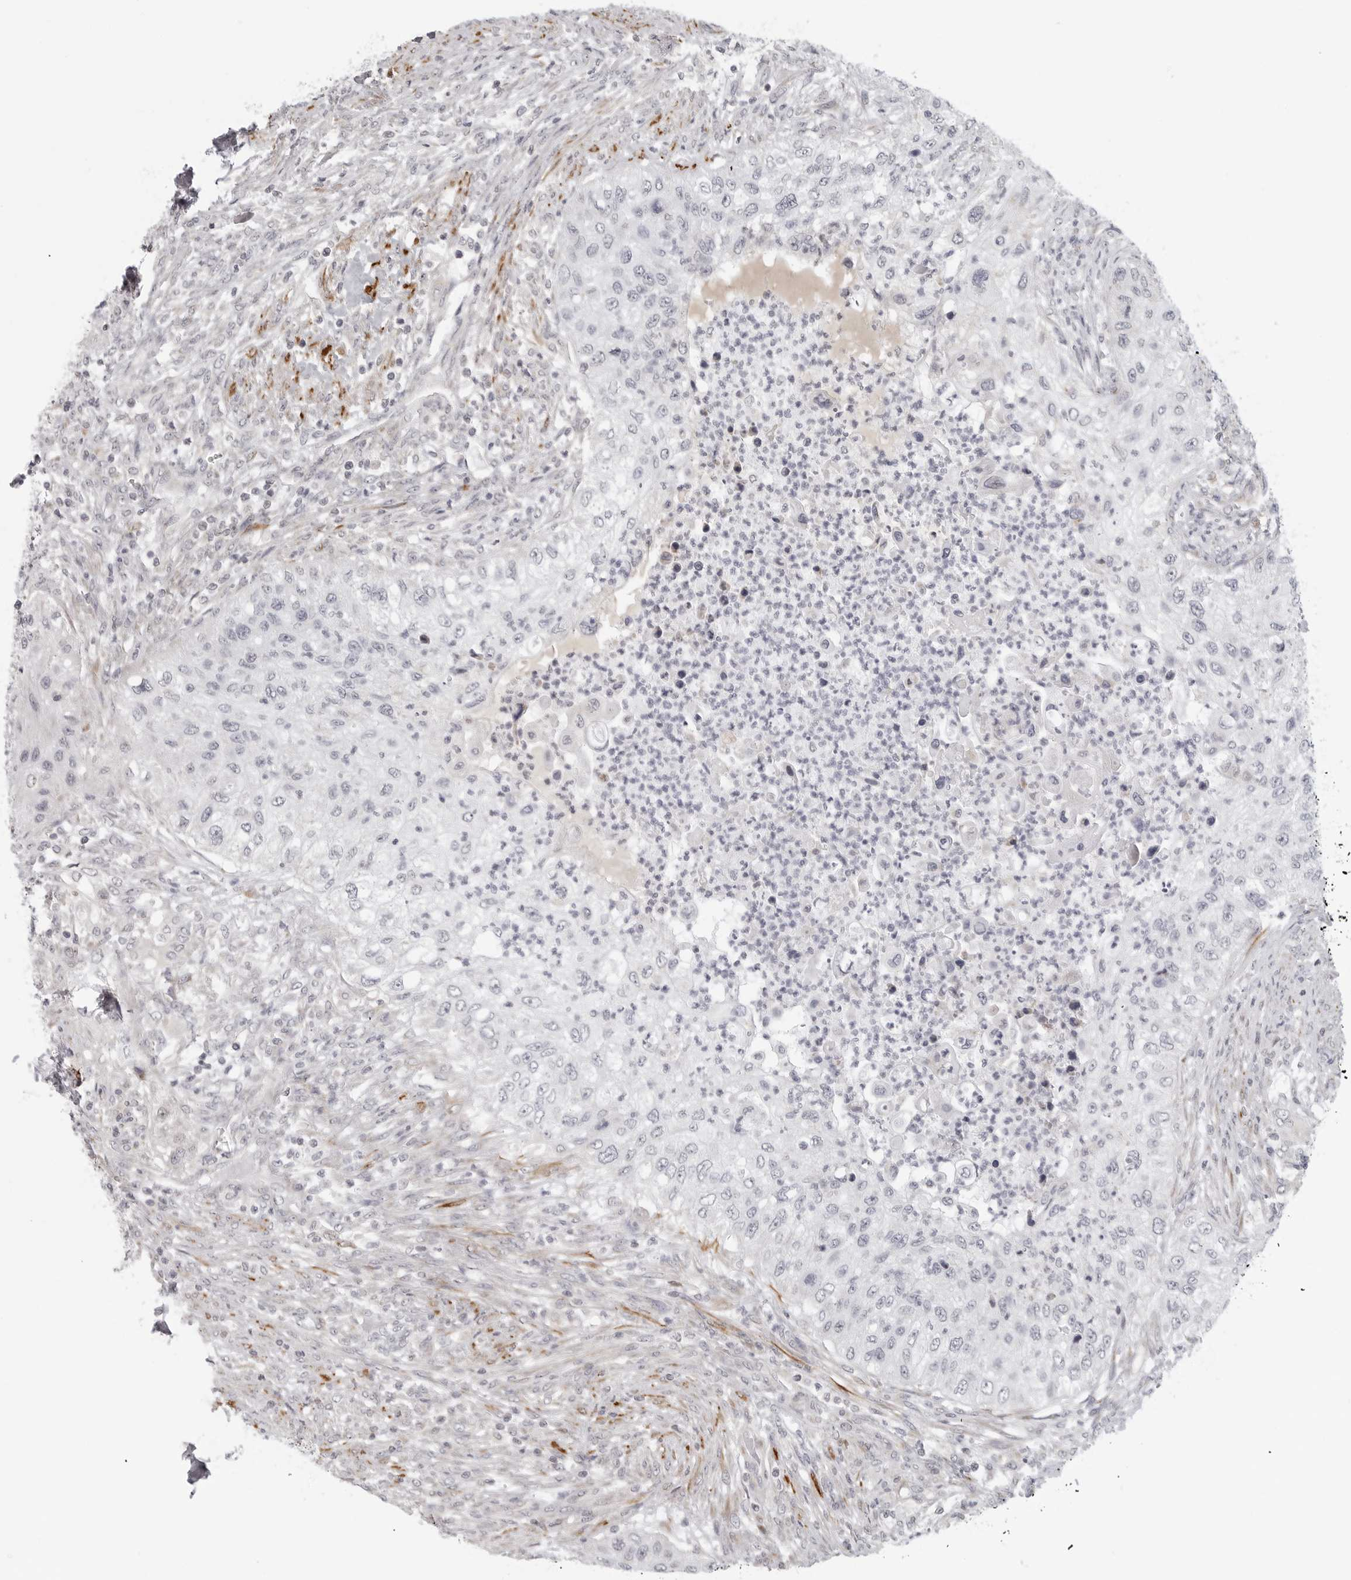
{"staining": {"intensity": "negative", "quantity": "none", "location": "none"}, "tissue": "urothelial cancer", "cell_type": "Tumor cells", "image_type": "cancer", "snomed": [{"axis": "morphology", "description": "Urothelial carcinoma, High grade"}, {"axis": "topography", "description": "Urinary bladder"}], "caption": "IHC histopathology image of neoplastic tissue: urothelial cancer stained with DAB (3,3'-diaminobenzidine) exhibits no significant protein positivity in tumor cells.", "gene": "MAP7D1", "patient": {"sex": "female", "age": 60}}